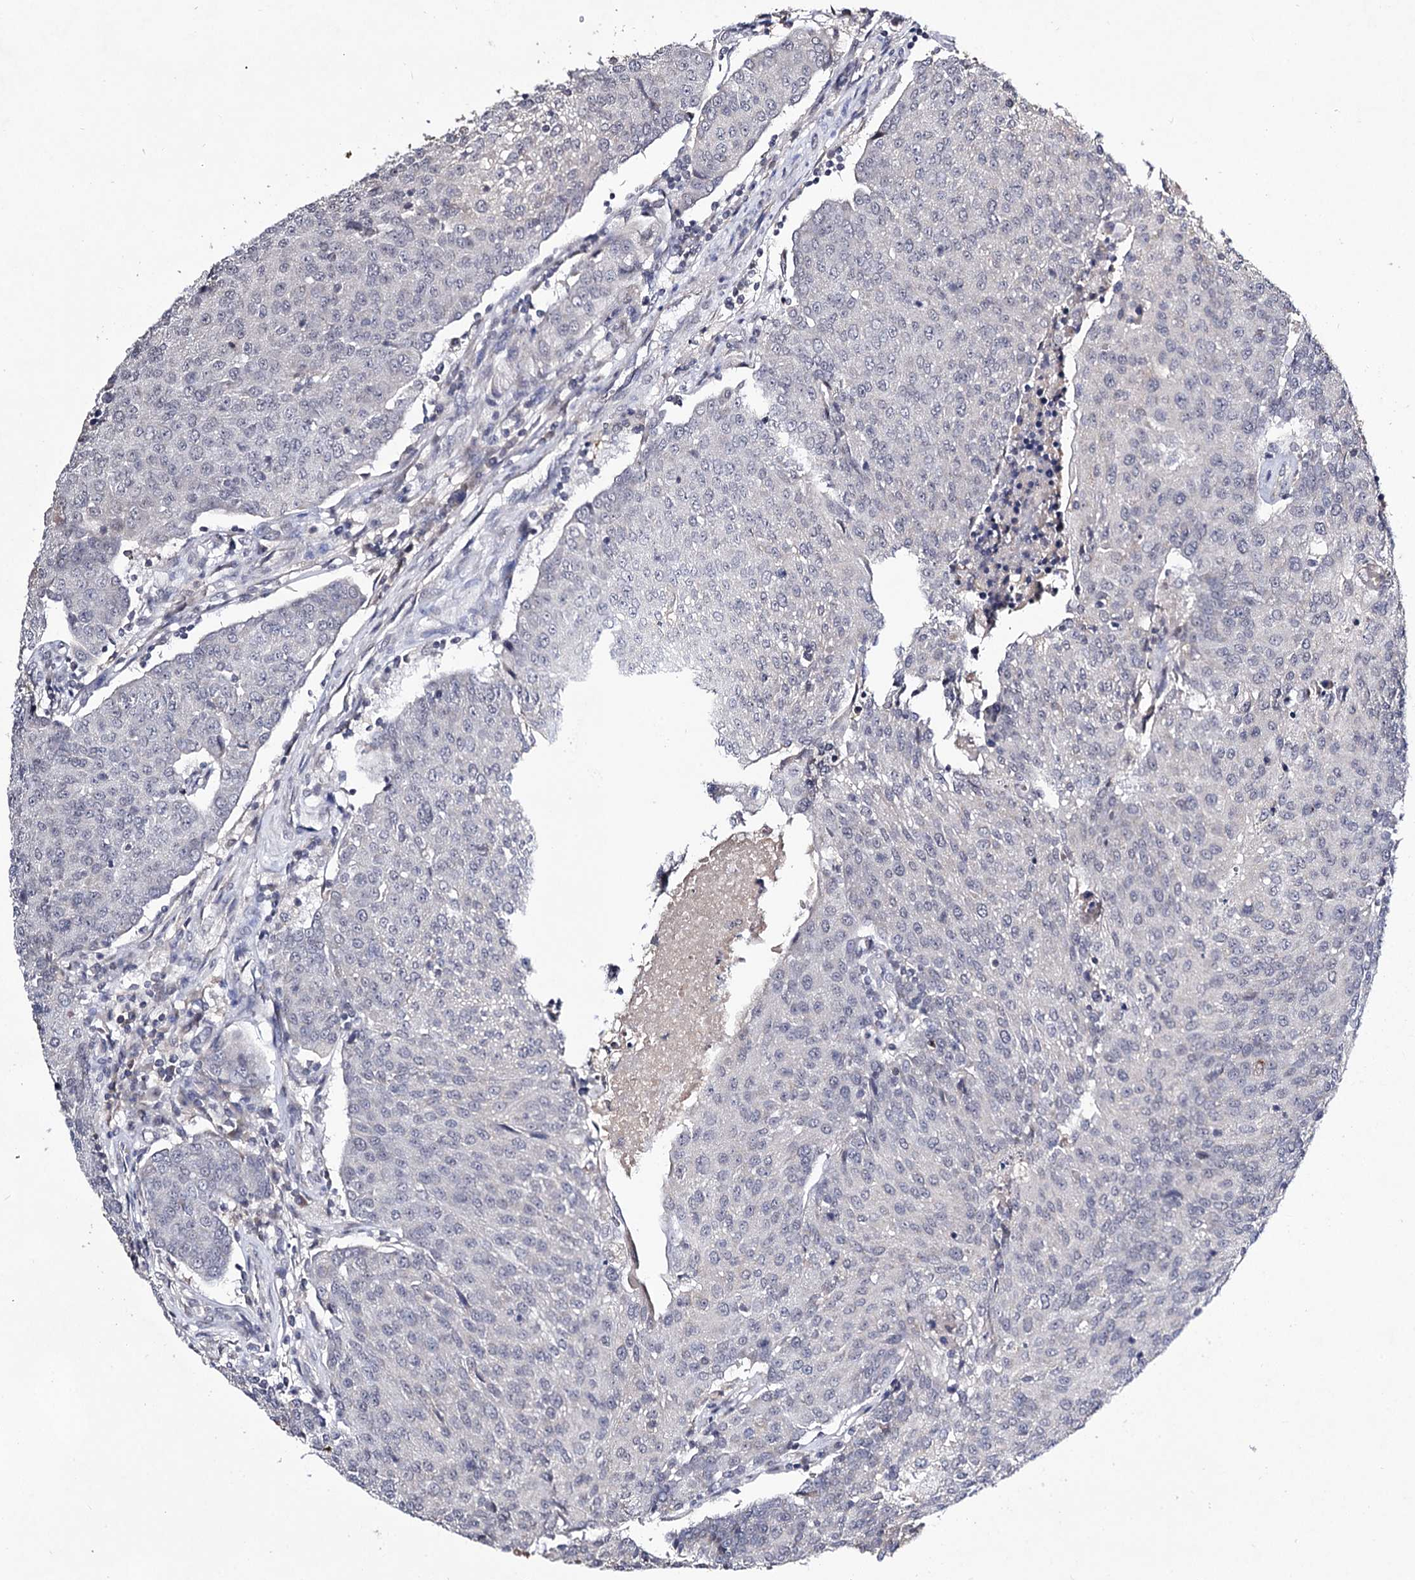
{"staining": {"intensity": "negative", "quantity": "none", "location": "none"}, "tissue": "urothelial cancer", "cell_type": "Tumor cells", "image_type": "cancer", "snomed": [{"axis": "morphology", "description": "Urothelial carcinoma, High grade"}, {"axis": "topography", "description": "Urinary bladder"}], "caption": "The micrograph demonstrates no significant expression in tumor cells of urothelial cancer.", "gene": "PLIN1", "patient": {"sex": "female", "age": 85}}